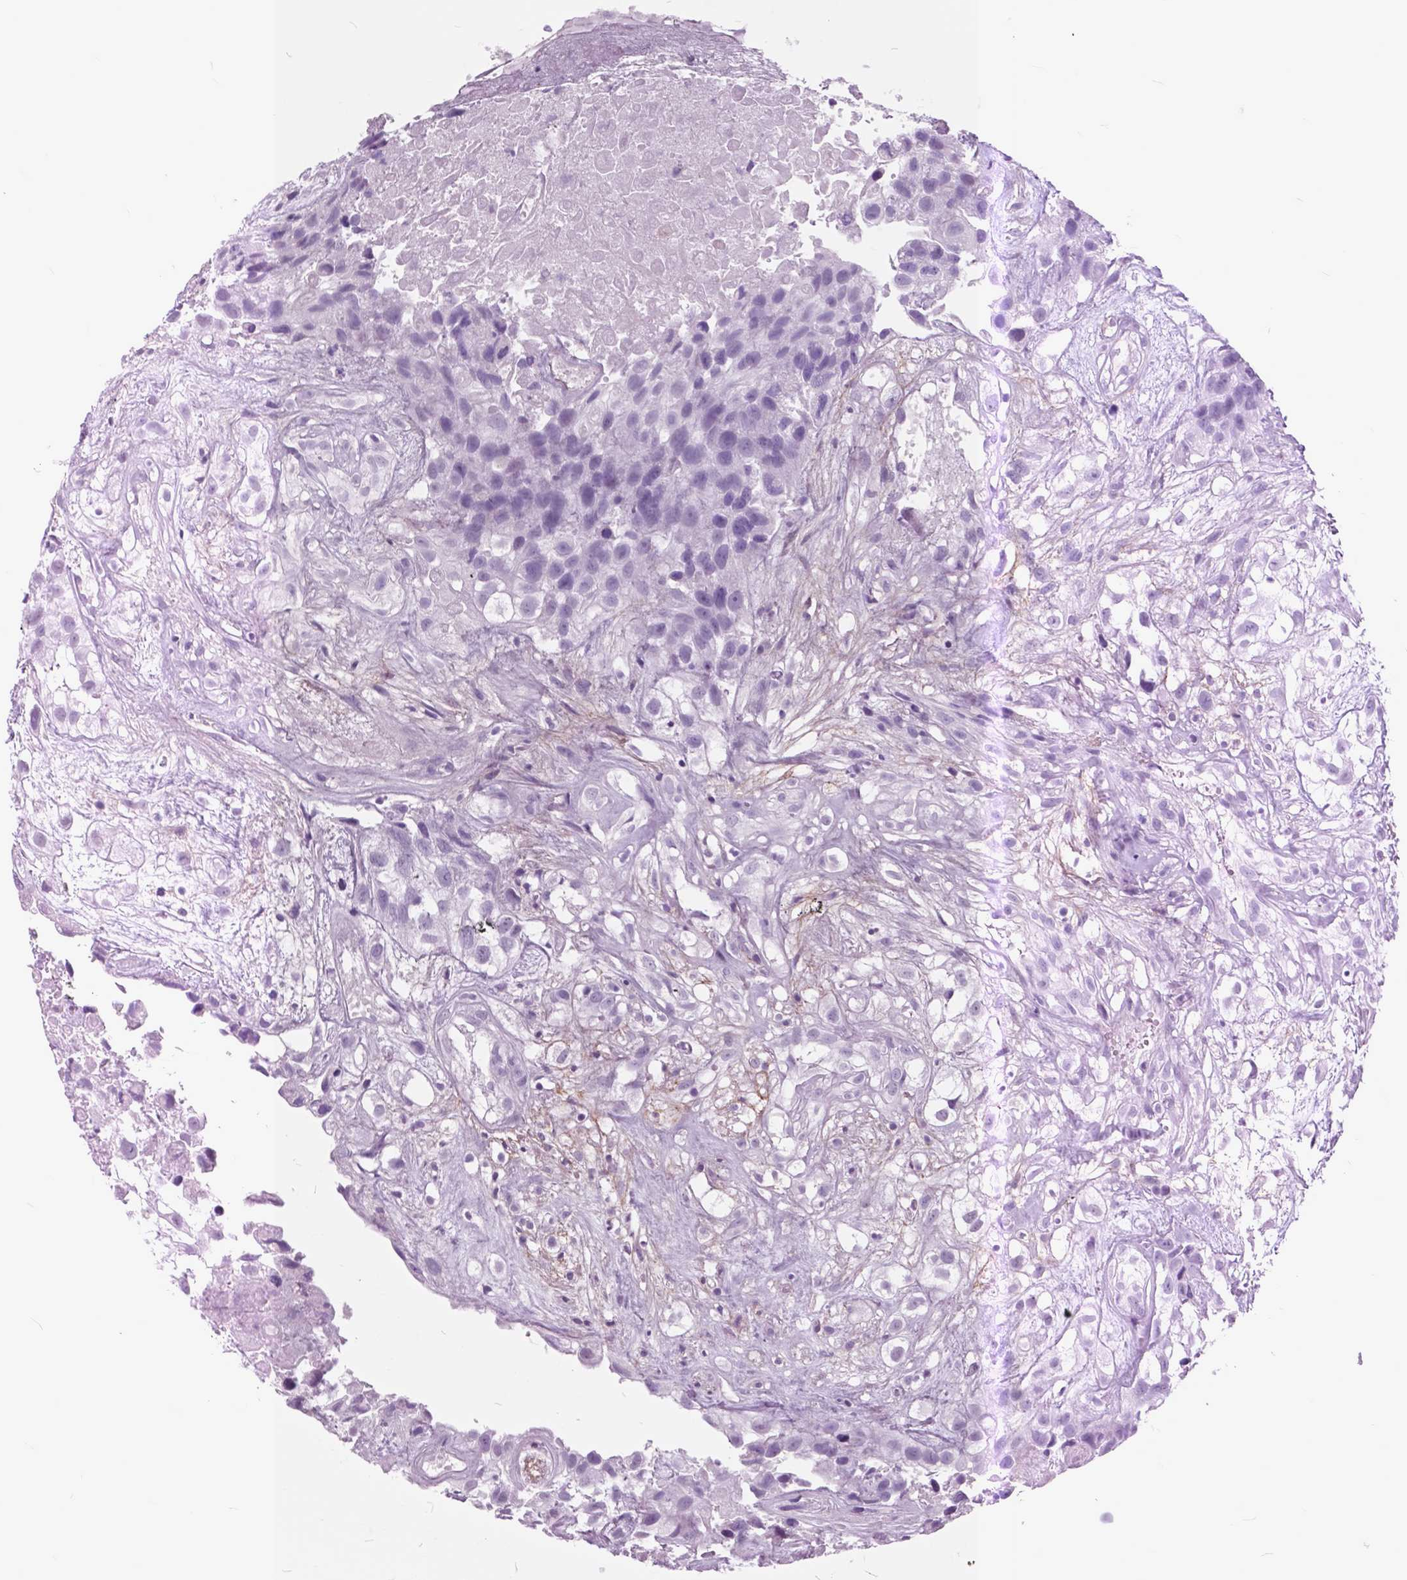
{"staining": {"intensity": "negative", "quantity": "none", "location": "none"}, "tissue": "urothelial cancer", "cell_type": "Tumor cells", "image_type": "cancer", "snomed": [{"axis": "morphology", "description": "Urothelial carcinoma, High grade"}, {"axis": "topography", "description": "Urinary bladder"}], "caption": "An immunohistochemistry (IHC) micrograph of high-grade urothelial carcinoma is shown. There is no staining in tumor cells of high-grade urothelial carcinoma.", "gene": "GDF9", "patient": {"sex": "male", "age": 56}}